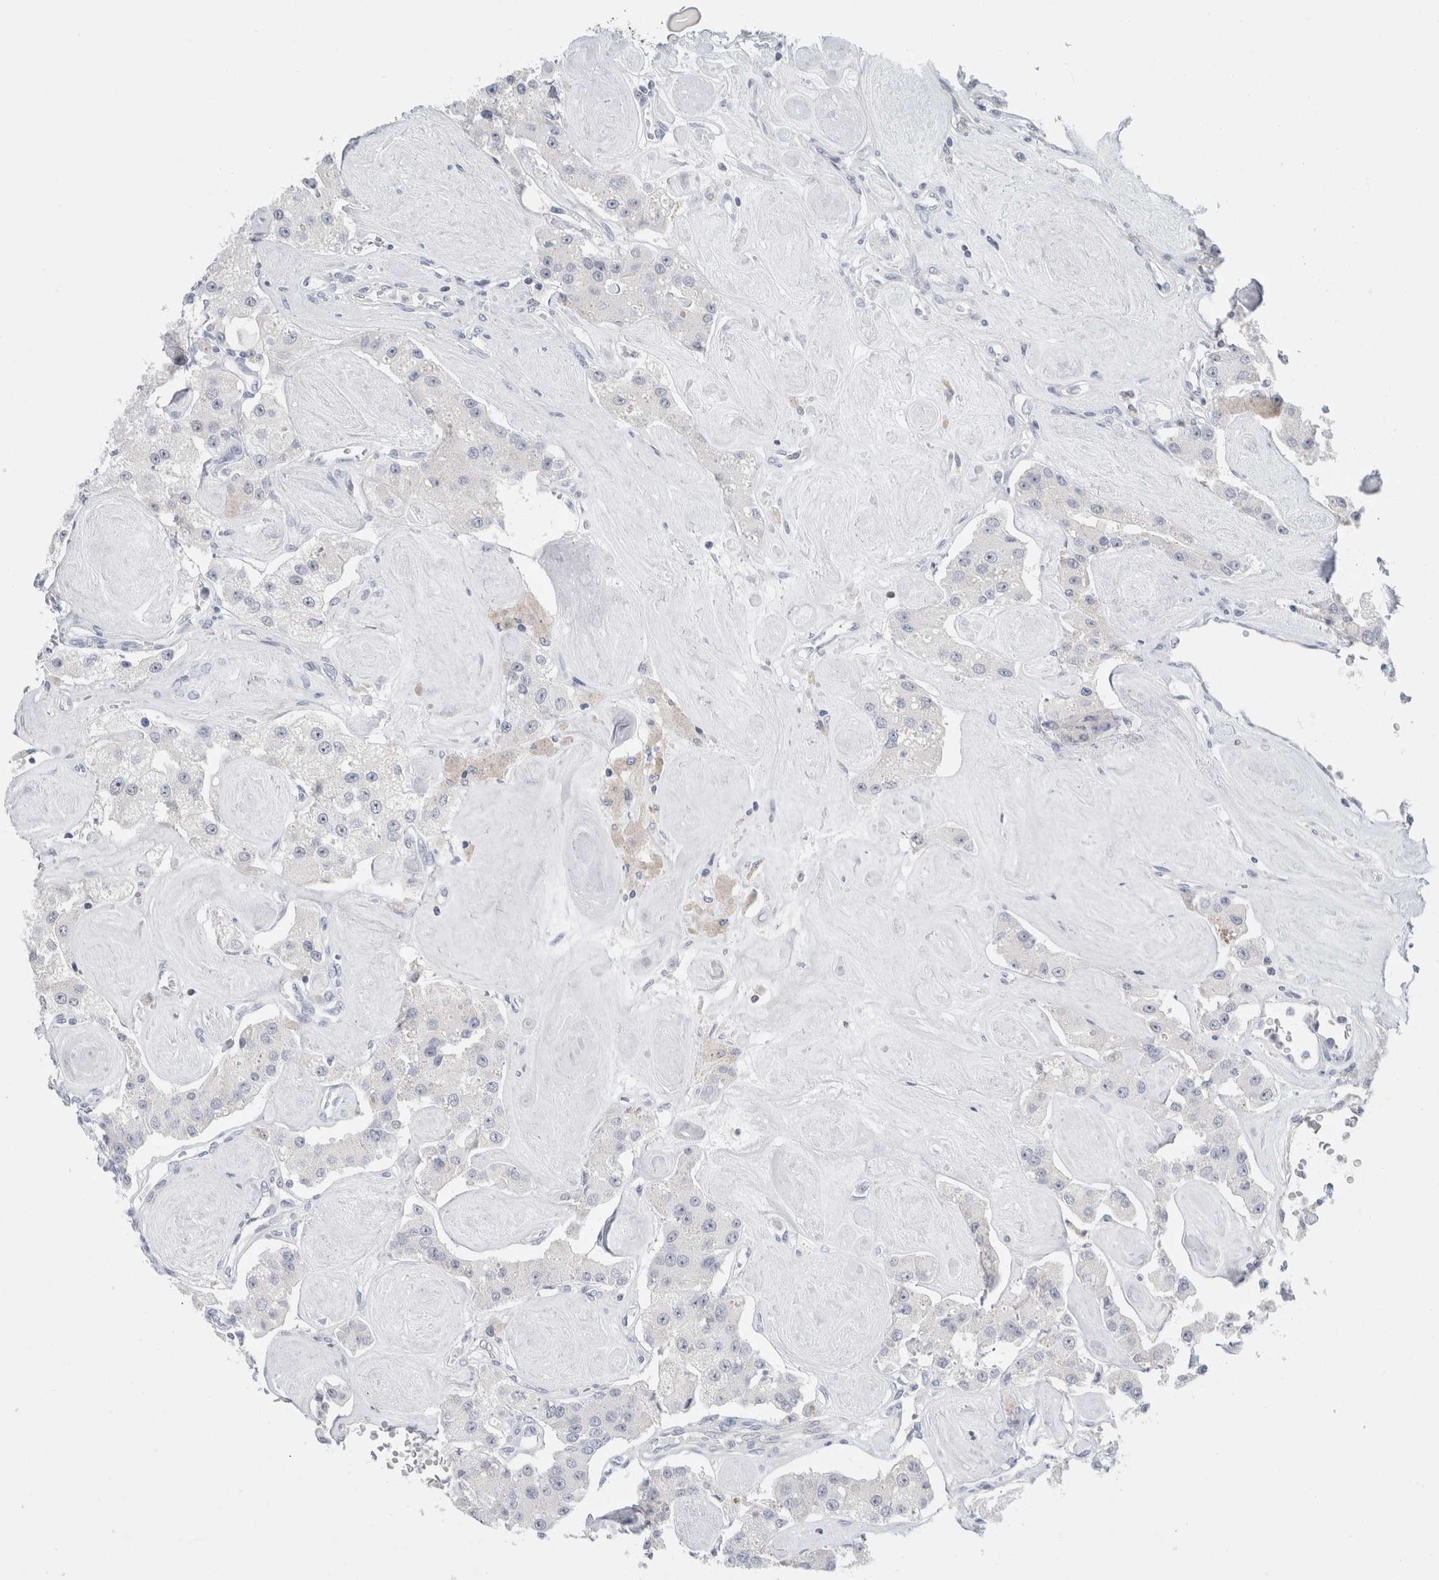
{"staining": {"intensity": "negative", "quantity": "none", "location": "none"}, "tissue": "carcinoid", "cell_type": "Tumor cells", "image_type": "cancer", "snomed": [{"axis": "morphology", "description": "Carcinoid, malignant, NOS"}, {"axis": "topography", "description": "Pancreas"}], "caption": "A high-resolution image shows immunohistochemistry staining of carcinoid, which displays no significant staining in tumor cells. (Brightfield microscopy of DAB (3,3'-diaminobenzidine) immunohistochemistry (IHC) at high magnification).", "gene": "CASP6", "patient": {"sex": "male", "age": 41}}